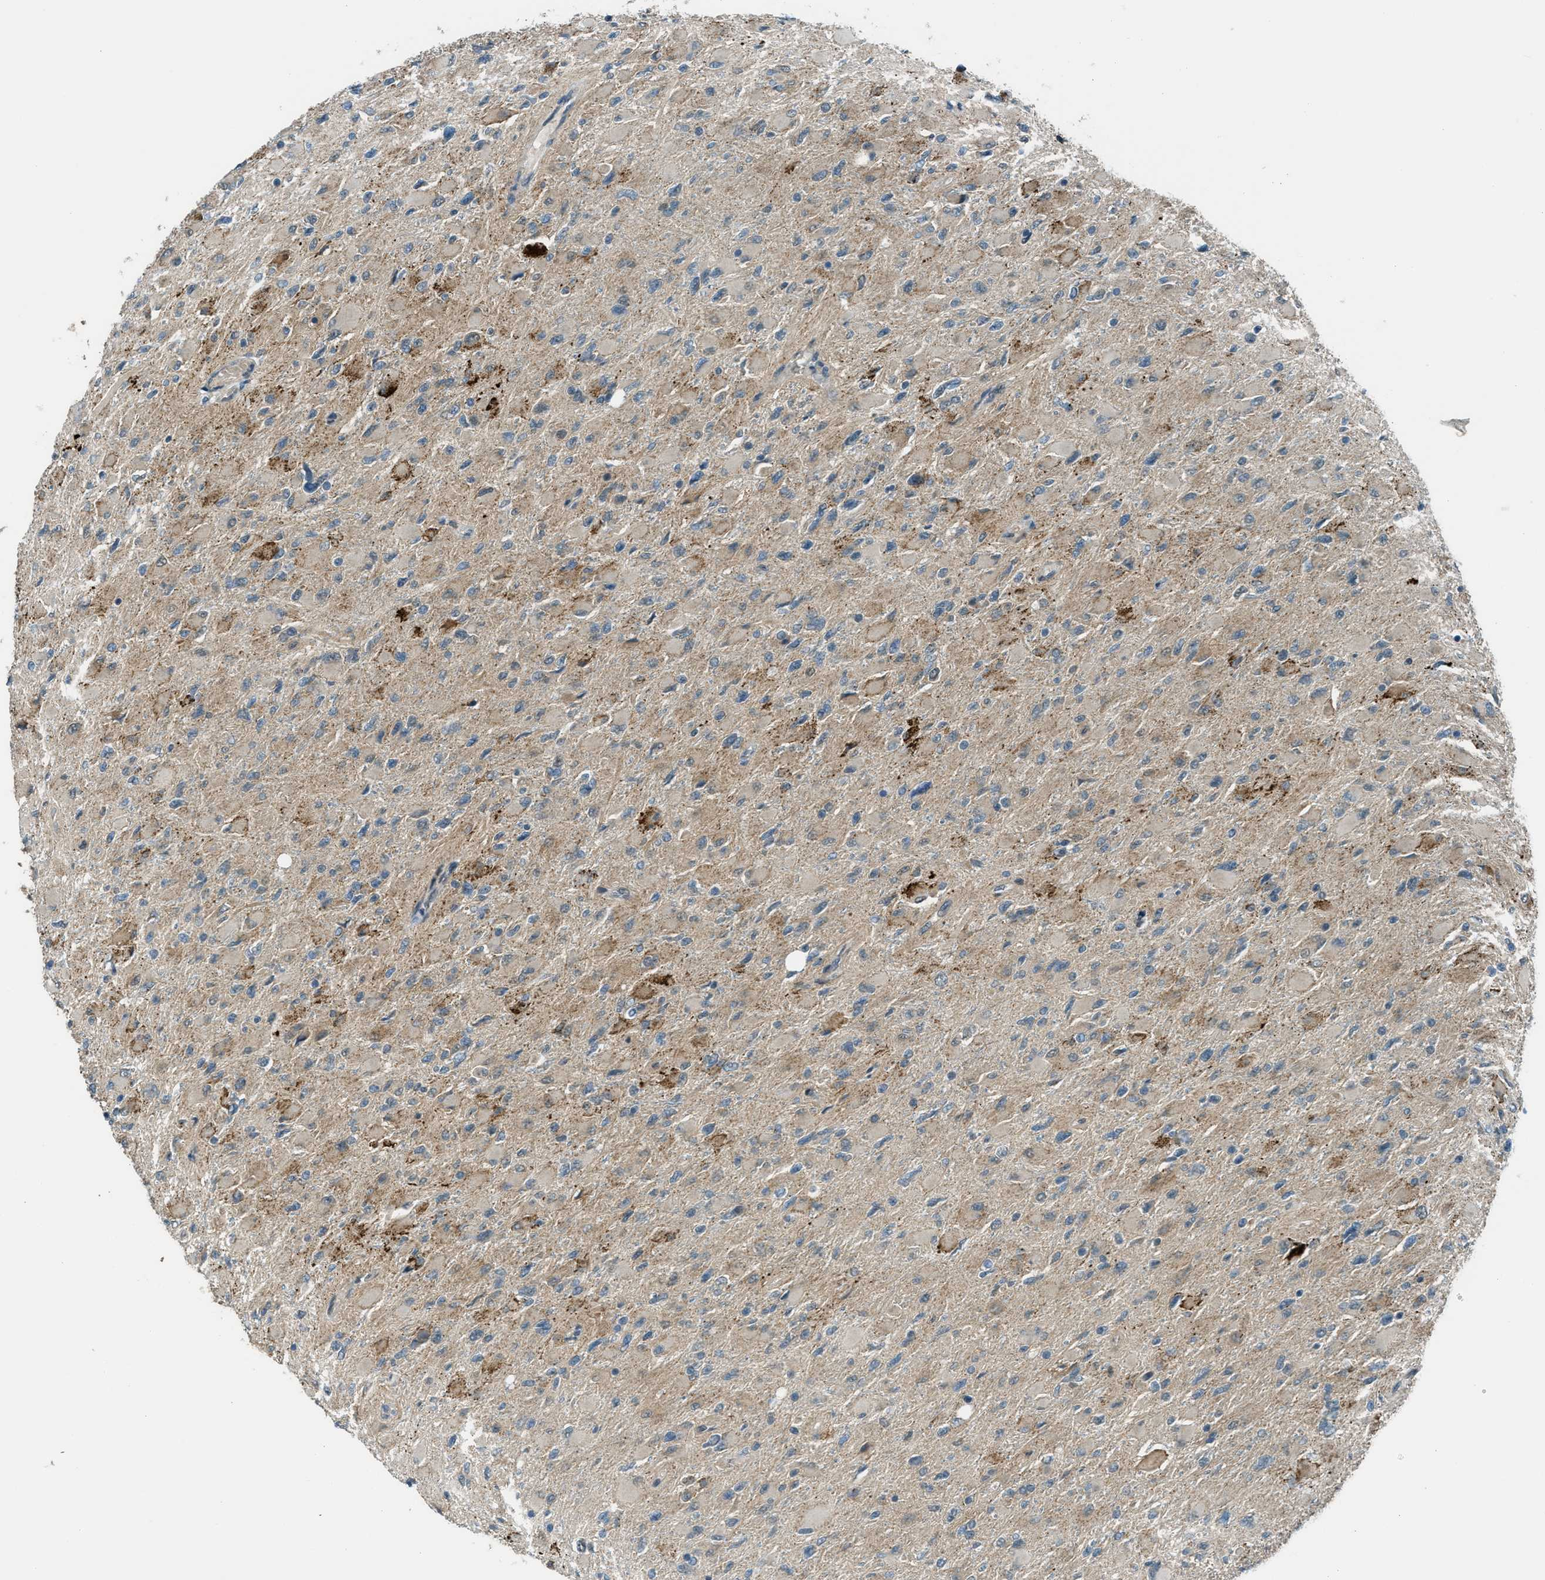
{"staining": {"intensity": "weak", "quantity": ">75%", "location": "cytoplasmic/membranous"}, "tissue": "glioma", "cell_type": "Tumor cells", "image_type": "cancer", "snomed": [{"axis": "morphology", "description": "Glioma, malignant, High grade"}, {"axis": "topography", "description": "Cerebral cortex"}], "caption": "The immunohistochemical stain shows weak cytoplasmic/membranous expression in tumor cells of malignant high-grade glioma tissue.", "gene": "NPEPL1", "patient": {"sex": "female", "age": 36}}